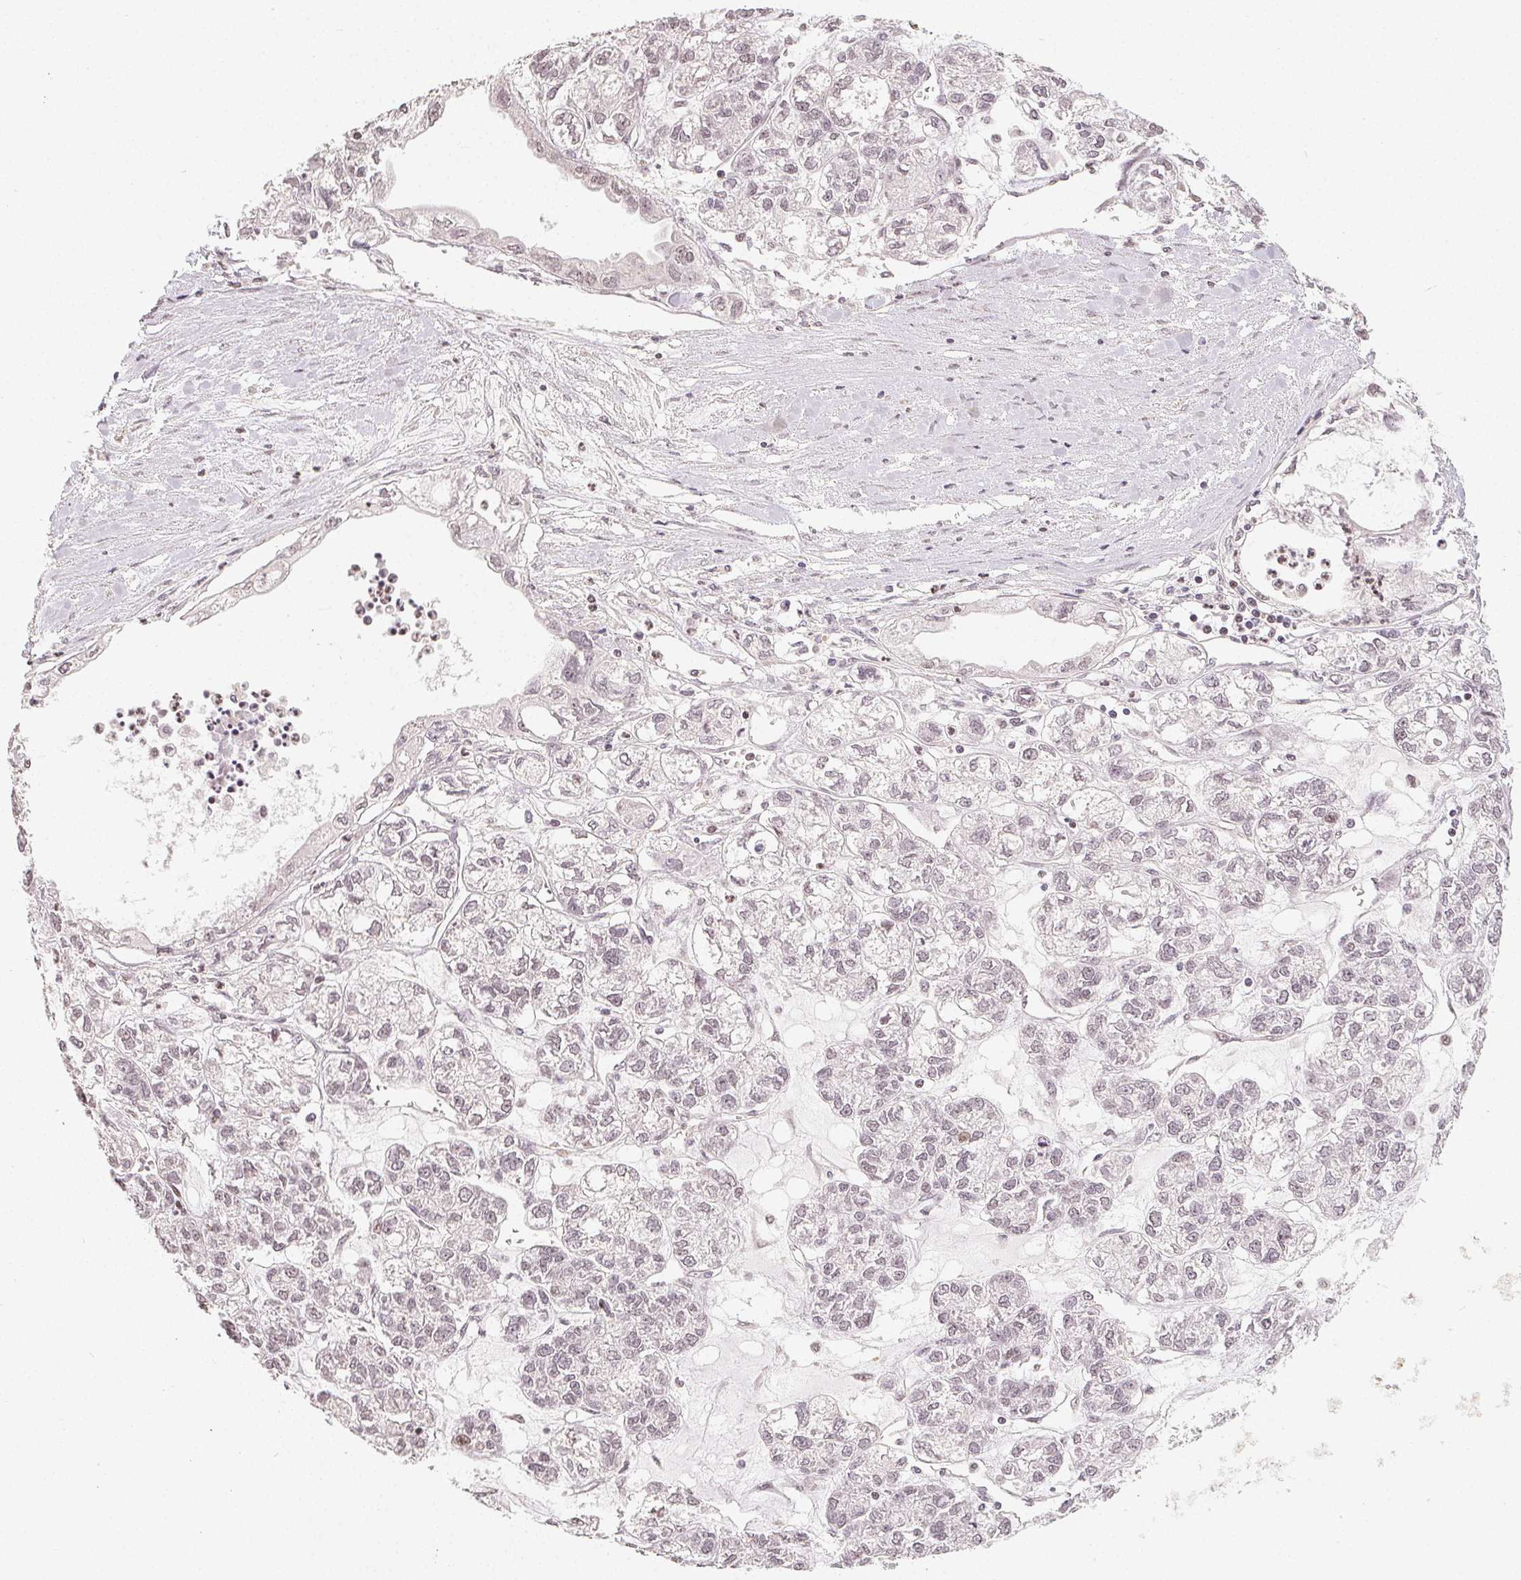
{"staining": {"intensity": "negative", "quantity": "none", "location": "none"}, "tissue": "ovarian cancer", "cell_type": "Tumor cells", "image_type": "cancer", "snomed": [{"axis": "morphology", "description": "Carcinoma, endometroid"}, {"axis": "topography", "description": "Ovary"}], "caption": "DAB immunohistochemical staining of ovarian cancer exhibits no significant expression in tumor cells.", "gene": "CCDC138", "patient": {"sex": "female", "age": 64}}